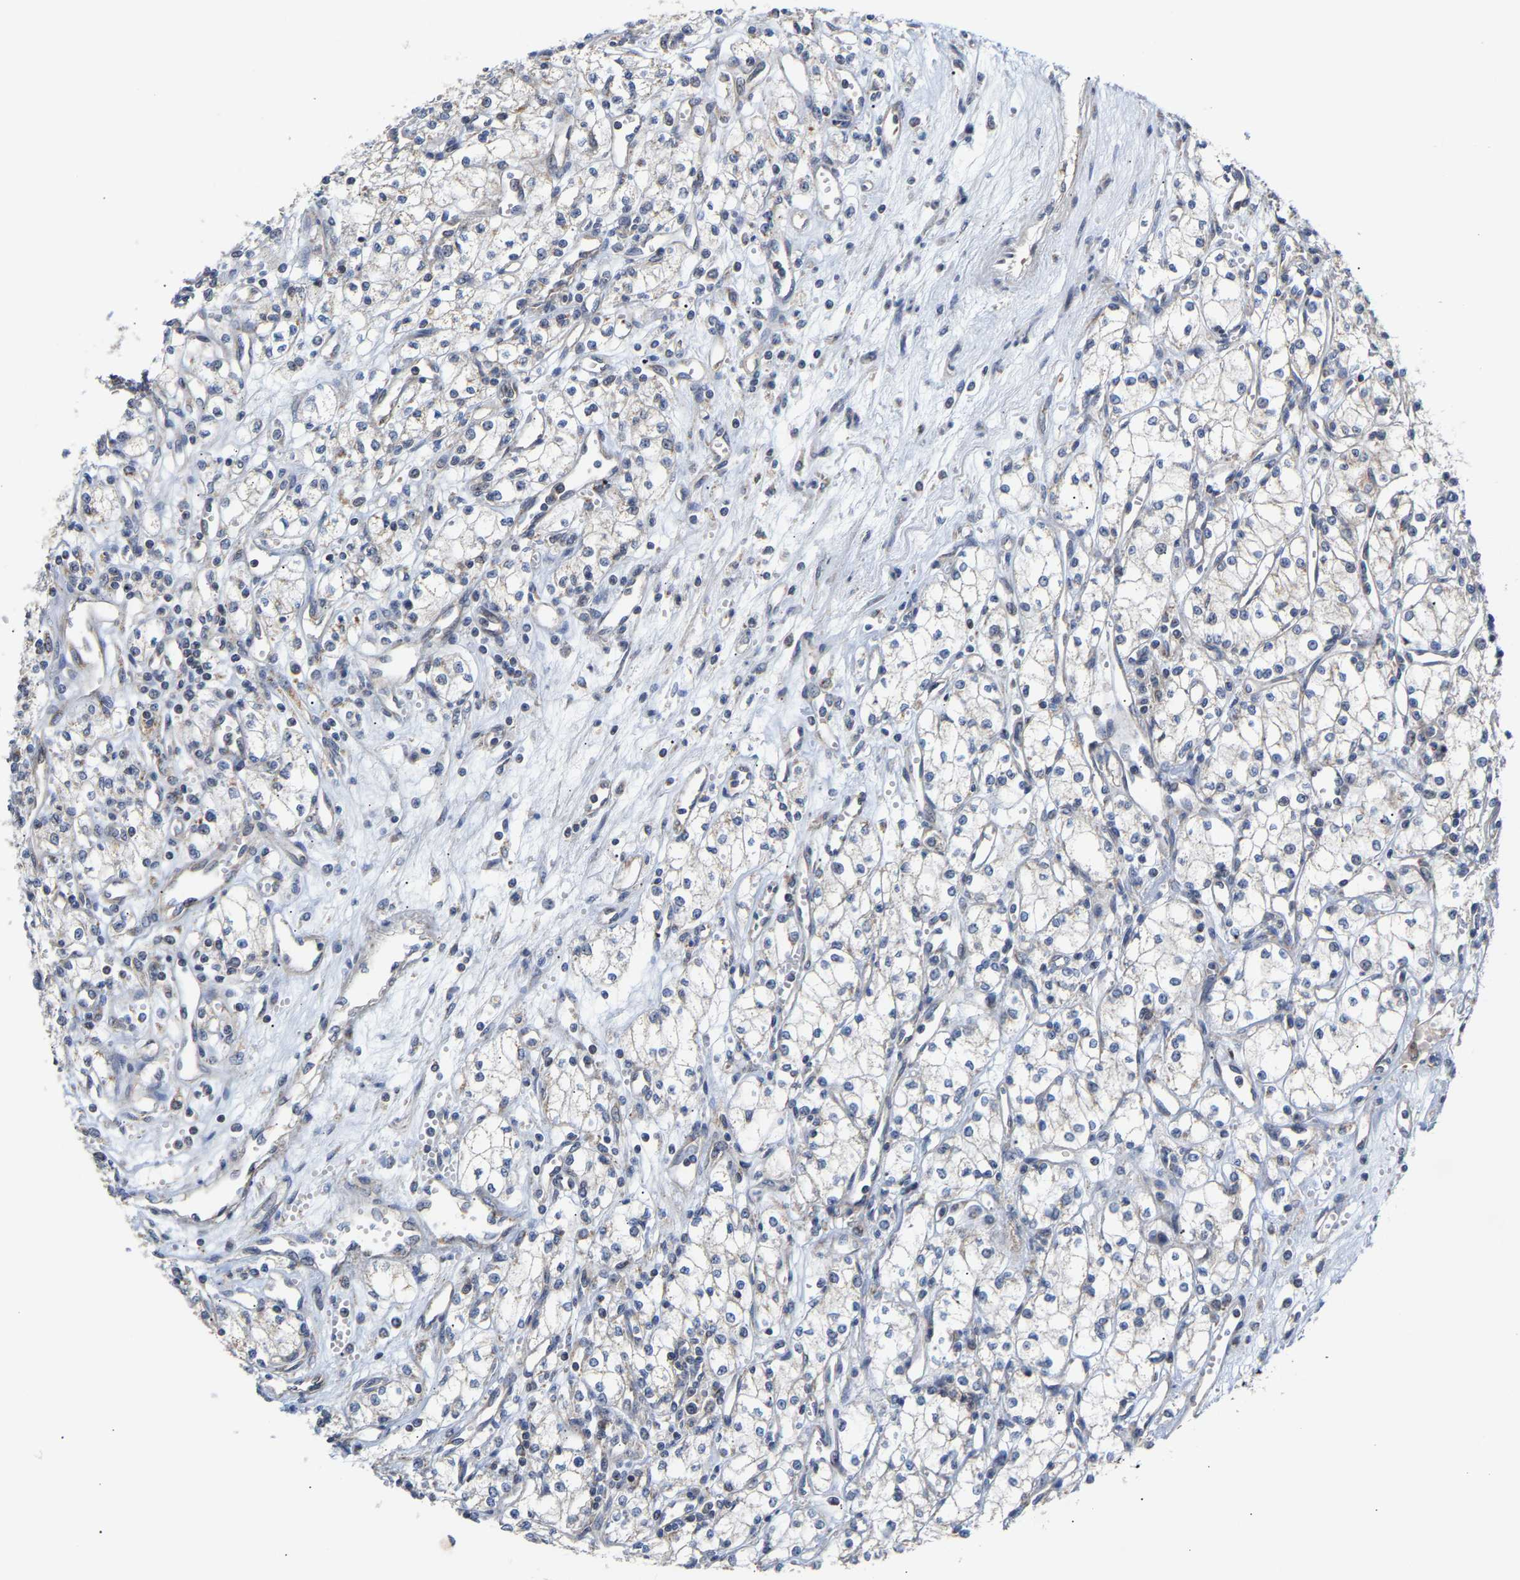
{"staining": {"intensity": "negative", "quantity": "none", "location": "none"}, "tissue": "renal cancer", "cell_type": "Tumor cells", "image_type": "cancer", "snomed": [{"axis": "morphology", "description": "Adenocarcinoma, NOS"}, {"axis": "topography", "description": "Kidney"}], "caption": "This is an immunohistochemistry micrograph of human renal cancer (adenocarcinoma). There is no staining in tumor cells.", "gene": "PCNT", "patient": {"sex": "male", "age": 59}}